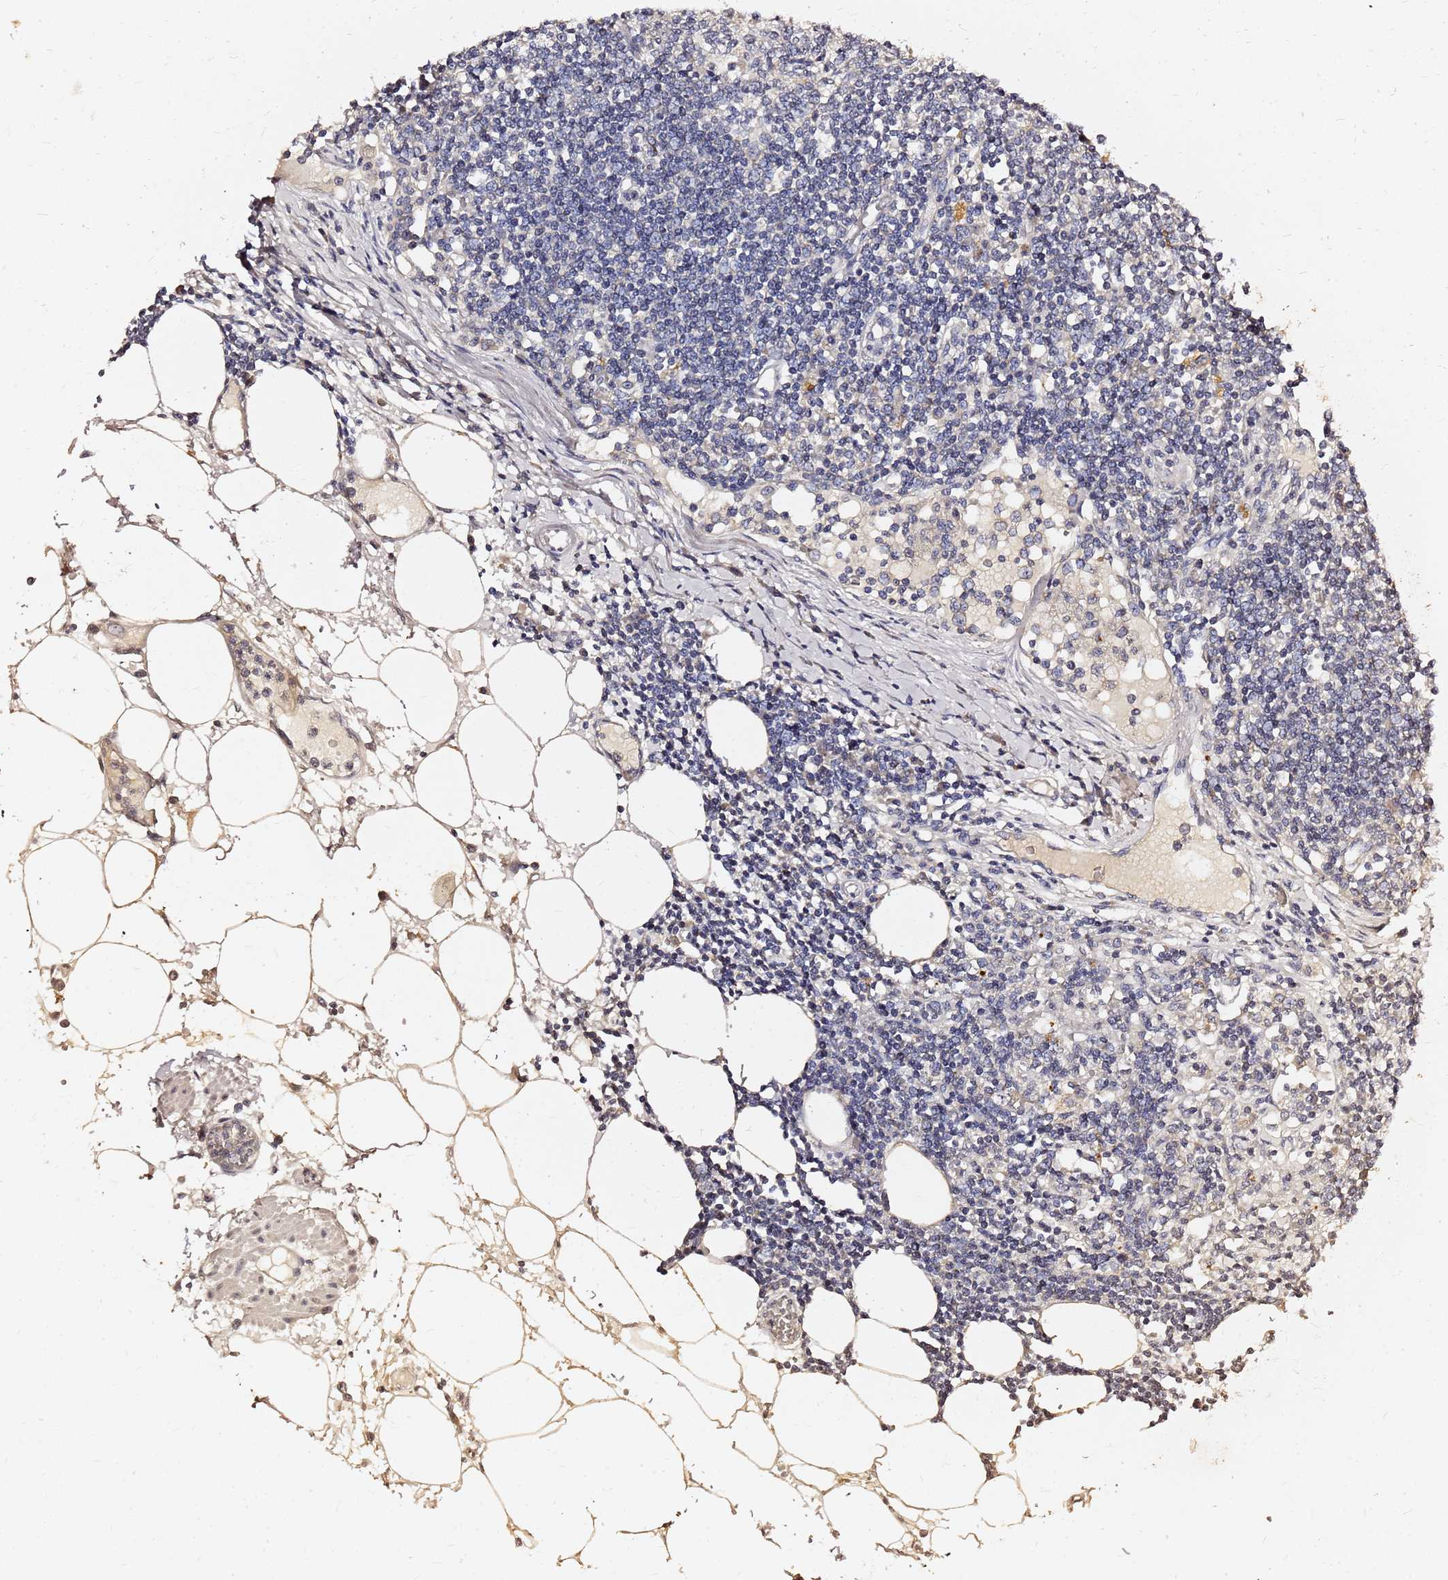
{"staining": {"intensity": "negative", "quantity": "none", "location": "none"}, "tissue": "lymph node", "cell_type": "Germinal center cells", "image_type": "normal", "snomed": [{"axis": "morphology", "description": "Adenocarcinoma, NOS"}, {"axis": "topography", "description": "Lymph node"}], "caption": "Immunohistochemistry (IHC) of normal lymph node displays no positivity in germinal center cells. Nuclei are stained in blue.", "gene": "FAM183A", "patient": {"sex": "female", "age": 62}}